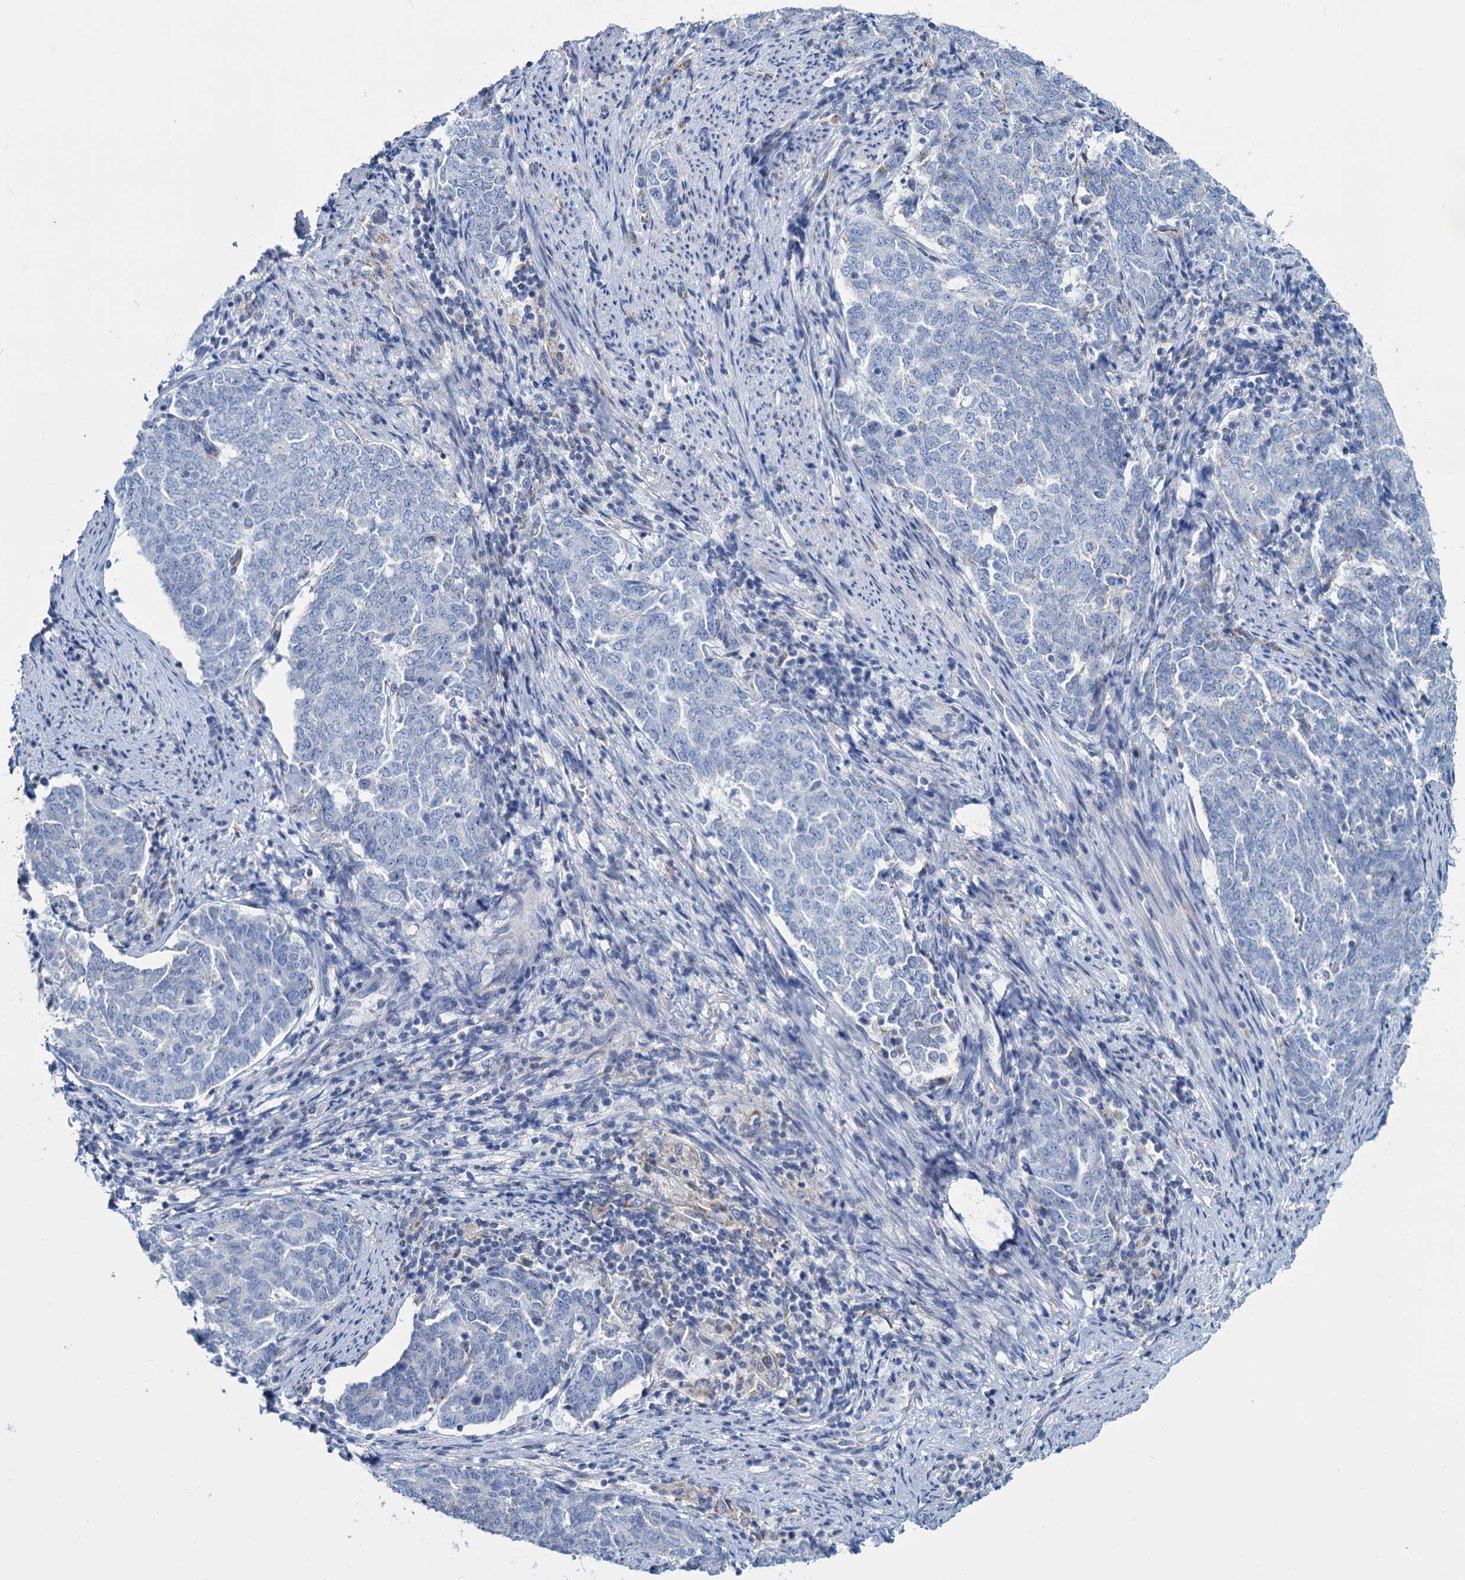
{"staining": {"intensity": "negative", "quantity": "none", "location": "none"}, "tissue": "endometrial cancer", "cell_type": "Tumor cells", "image_type": "cancer", "snomed": [{"axis": "morphology", "description": "Adenocarcinoma, NOS"}, {"axis": "topography", "description": "Endometrium"}], "caption": "Tumor cells show no significant positivity in endometrial cancer.", "gene": "SLC1A3", "patient": {"sex": "female", "age": 80}}